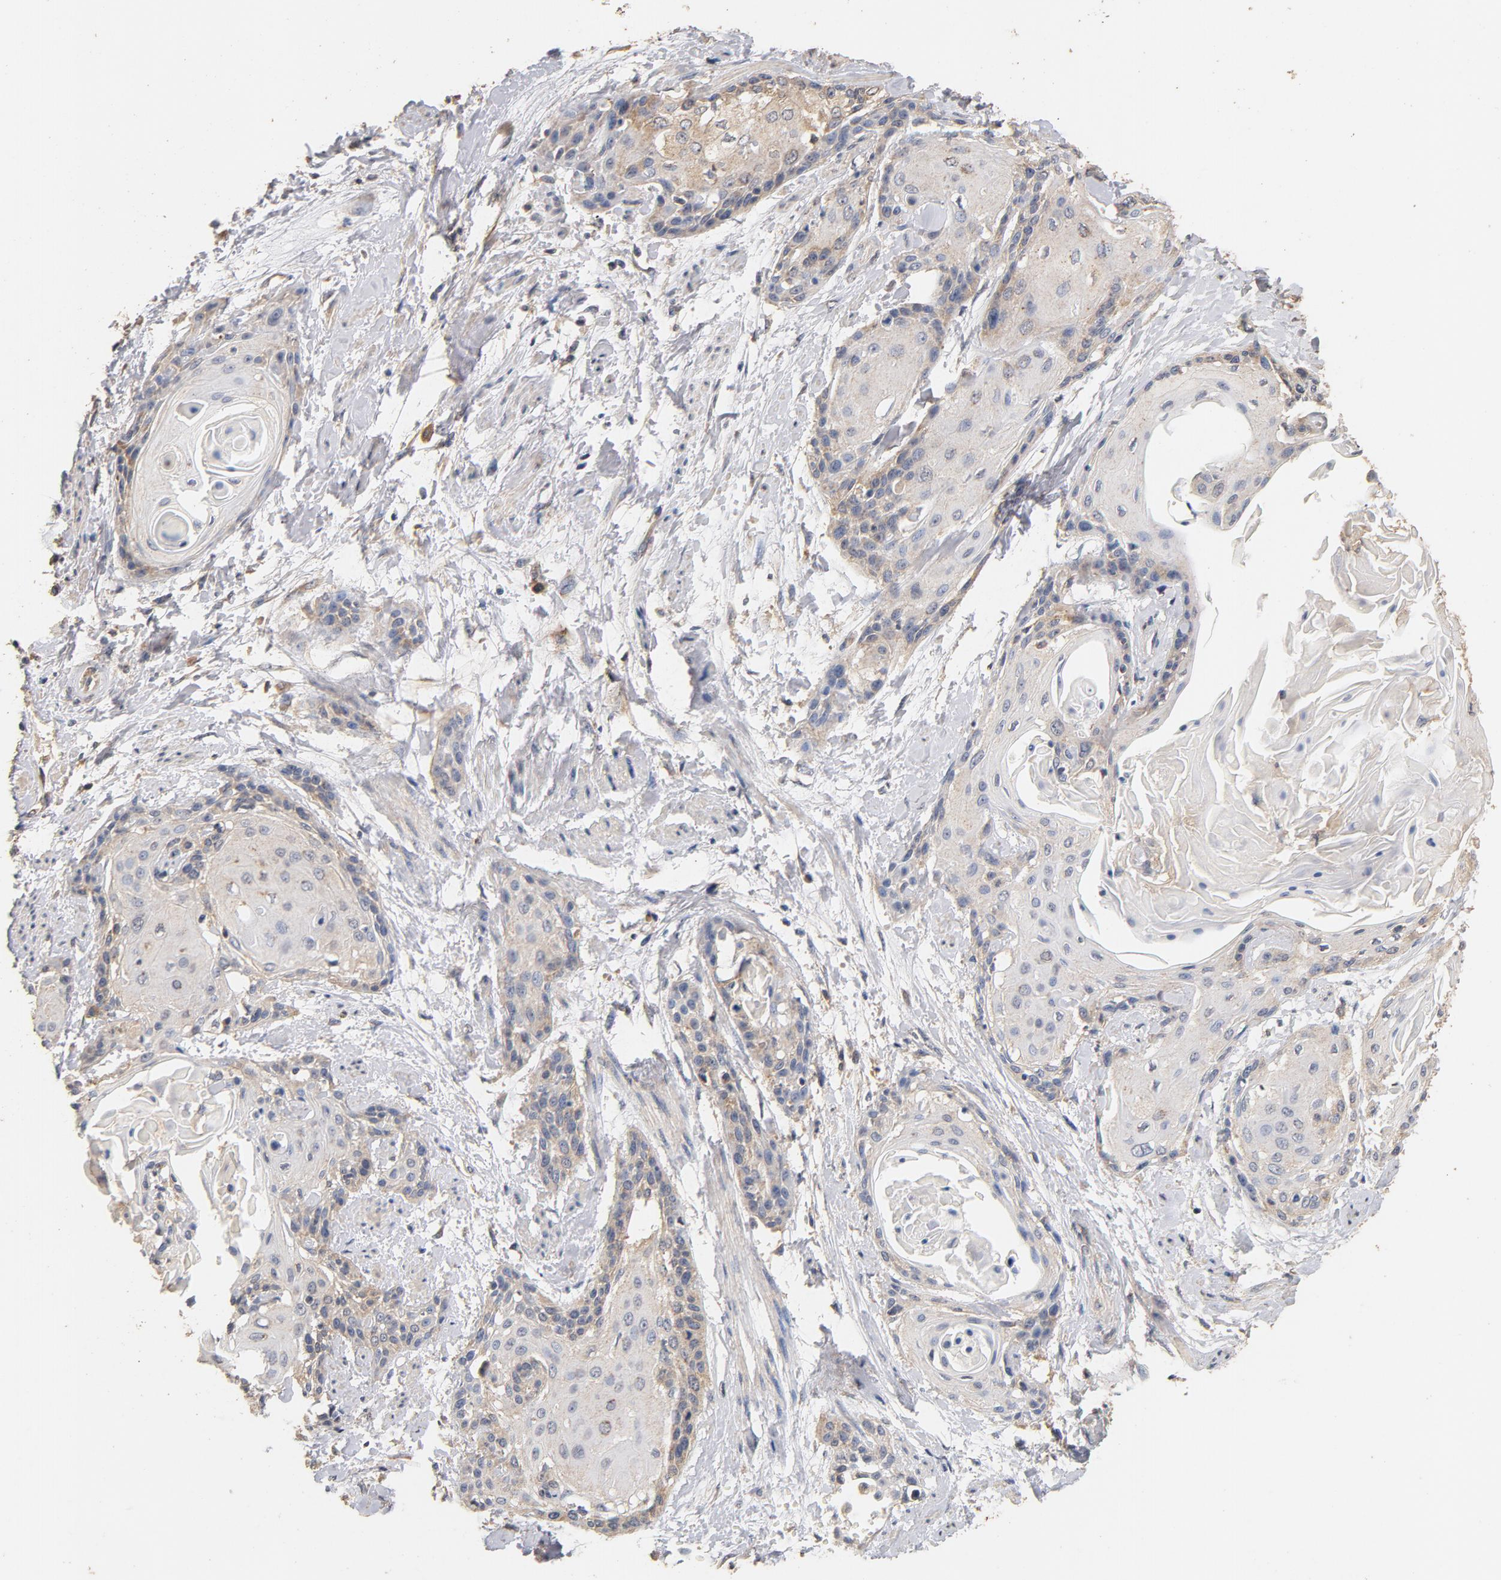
{"staining": {"intensity": "moderate", "quantity": "25%-75%", "location": "cytoplasmic/membranous"}, "tissue": "cervical cancer", "cell_type": "Tumor cells", "image_type": "cancer", "snomed": [{"axis": "morphology", "description": "Squamous cell carcinoma, NOS"}, {"axis": "topography", "description": "Cervix"}], "caption": "Cervical cancer stained with IHC exhibits moderate cytoplasmic/membranous staining in approximately 25%-75% of tumor cells. (DAB = brown stain, brightfield microscopy at high magnification).", "gene": "DDX6", "patient": {"sex": "female", "age": 57}}